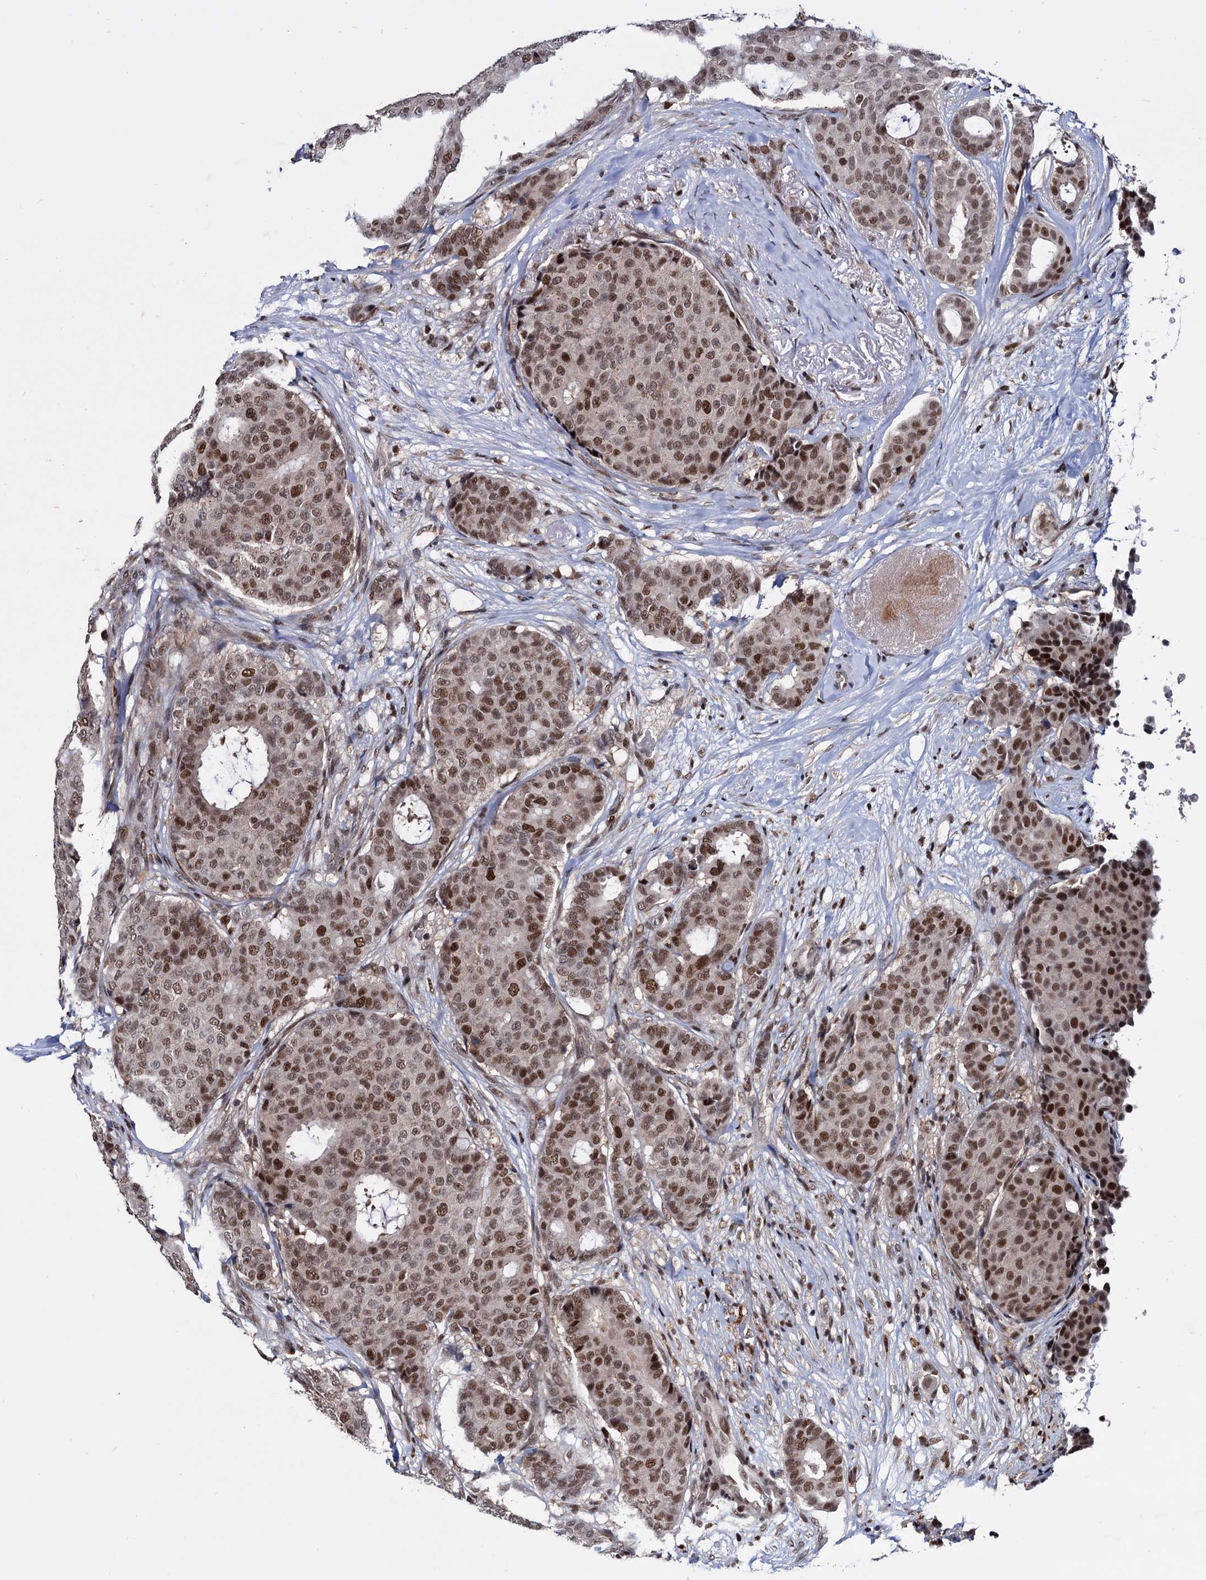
{"staining": {"intensity": "moderate", "quantity": ">75%", "location": "nuclear"}, "tissue": "breast cancer", "cell_type": "Tumor cells", "image_type": "cancer", "snomed": [{"axis": "morphology", "description": "Duct carcinoma"}, {"axis": "topography", "description": "Breast"}], "caption": "Protein expression by immunohistochemistry (IHC) reveals moderate nuclear staining in about >75% of tumor cells in breast cancer (infiltrating ductal carcinoma).", "gene": "RNASEH2B", "patient": {"sex": "female", "age": 75}}